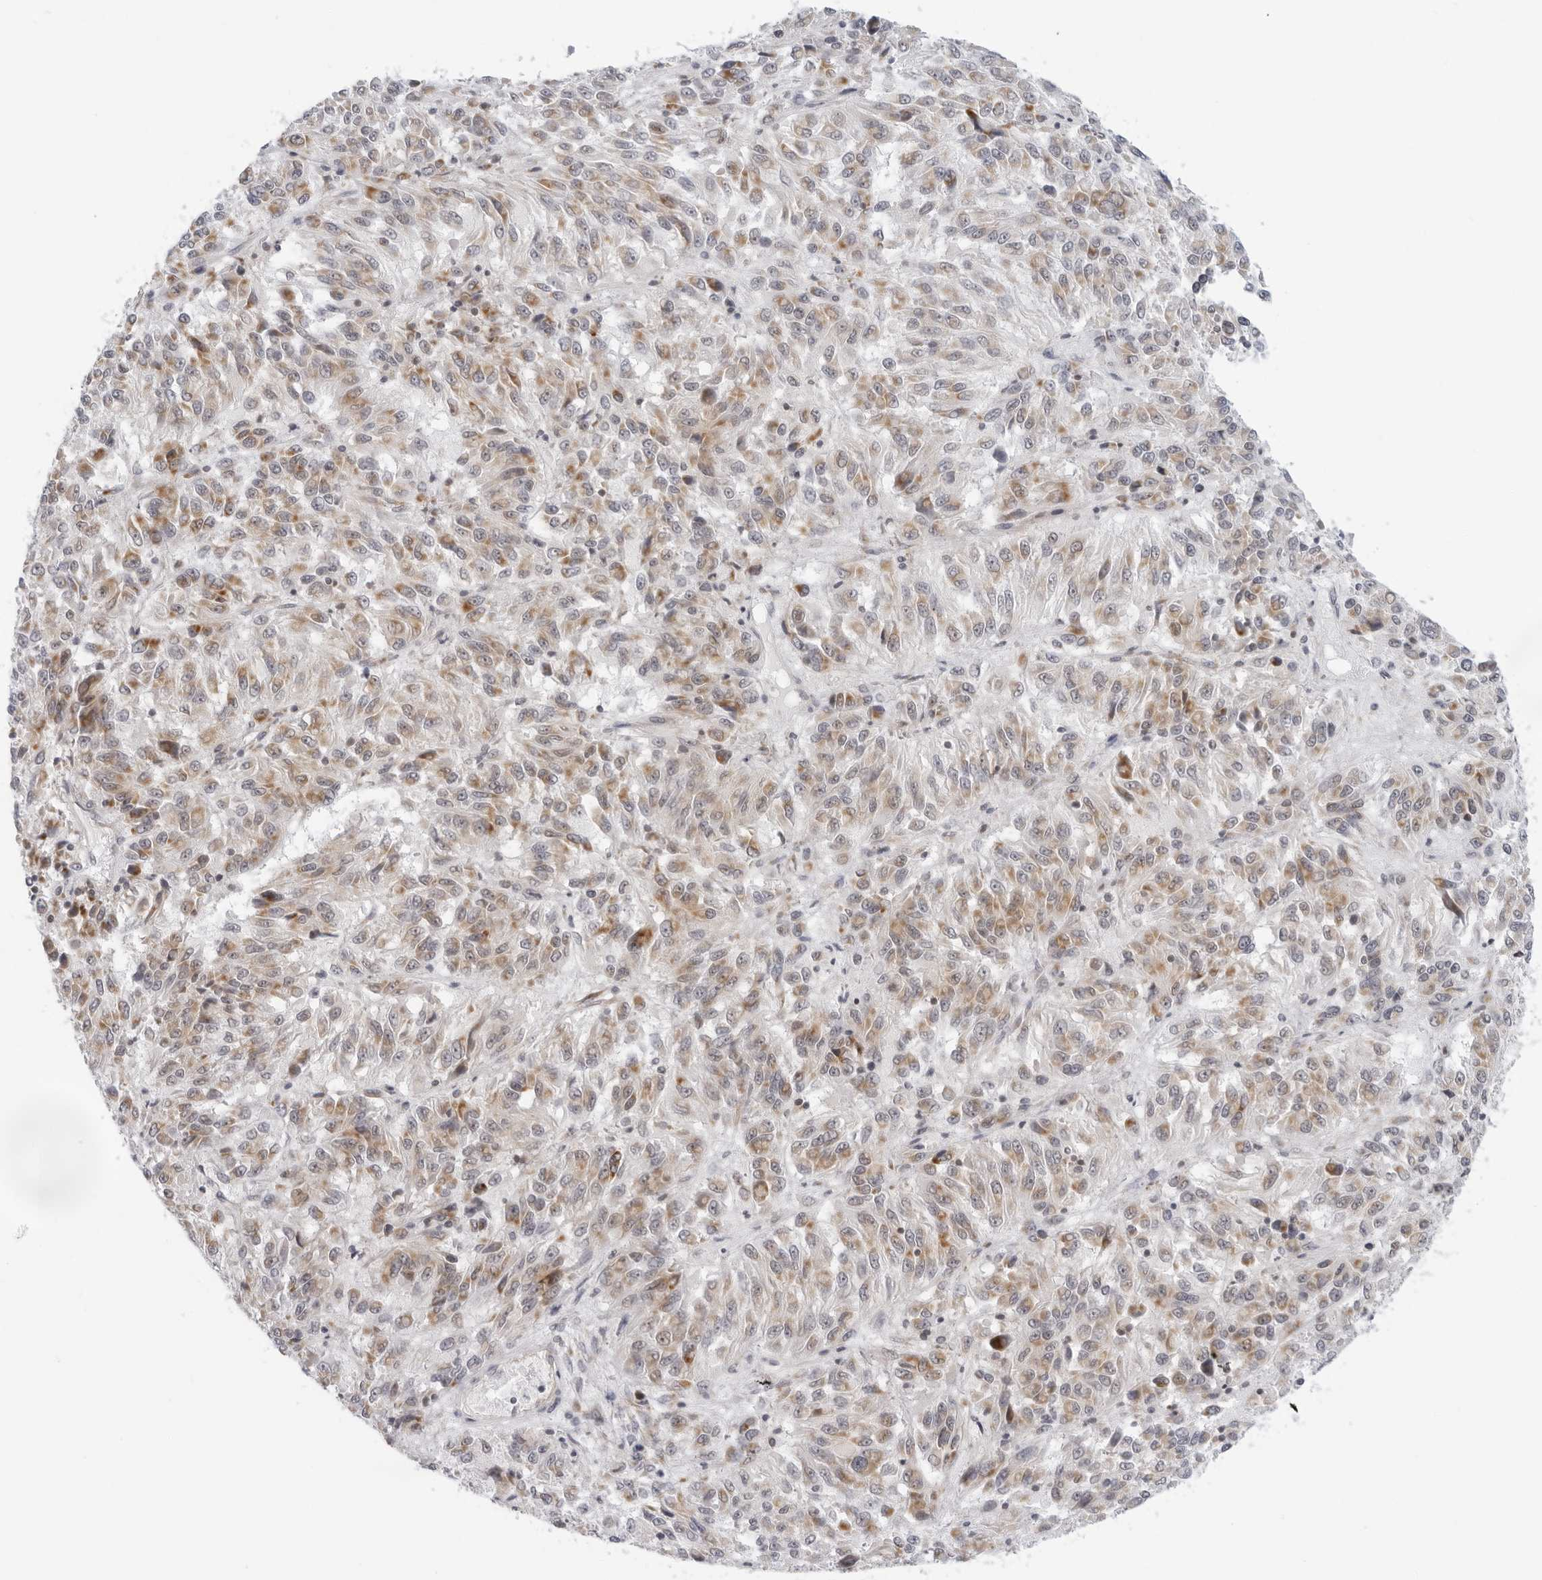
{"staining": {"intensity": "moderate", "quantity": ">75%", "location": "cytoplasmic/membranous"}, "tissue": "melanoma", "cell_type": "Tumor cells", "image_type": "cancer", "snomed": [{"axis": "morphology", "description": "Malignant melanoma, Metastatic site"}, {"axis": "topography", "description": "Lung"}], "caption": "High-power microscopy captured an immunohistochemistry histopathology image of malignant melanoma (metastatic site), revealing moderate cytoplasmic/membranous positivity in about >75% of tumor cells. (DAB IHC with brightfield microscopy, high magnification).", "gene": "CIART", "patient": {"sex": "male", "age": 64}}